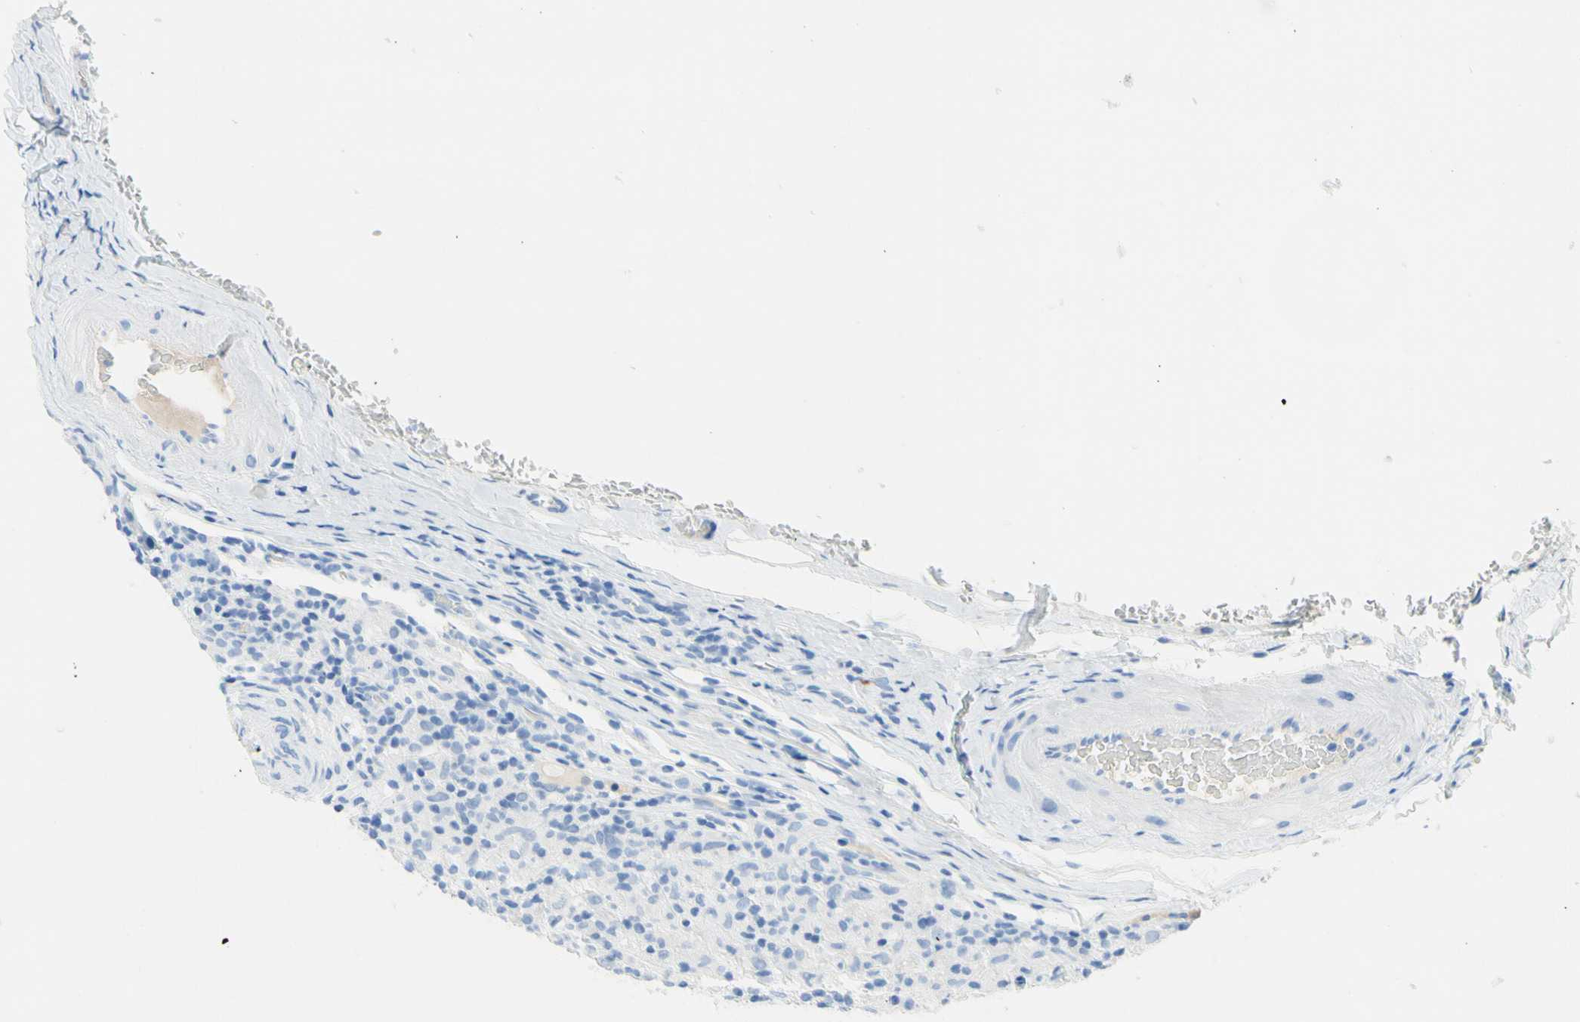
{"staining": {"intensity": "negative", "quantity": "none", "location": "none"}, "tissue": "lymphoma", "cell_type": "Tumor cells", "image_type": "cancer", "snomed": [{"axis": "morphology", "description": "Hodgkin's disease, NOS"}, {"axis": "topography", "description": "Lymph node"}], "caption": "The IHC histopathology image has no significant staining in tumor cells of lymphoma tissue.", "gene": "IL6ST", "patient": {"sex": "male", "age": 70}}